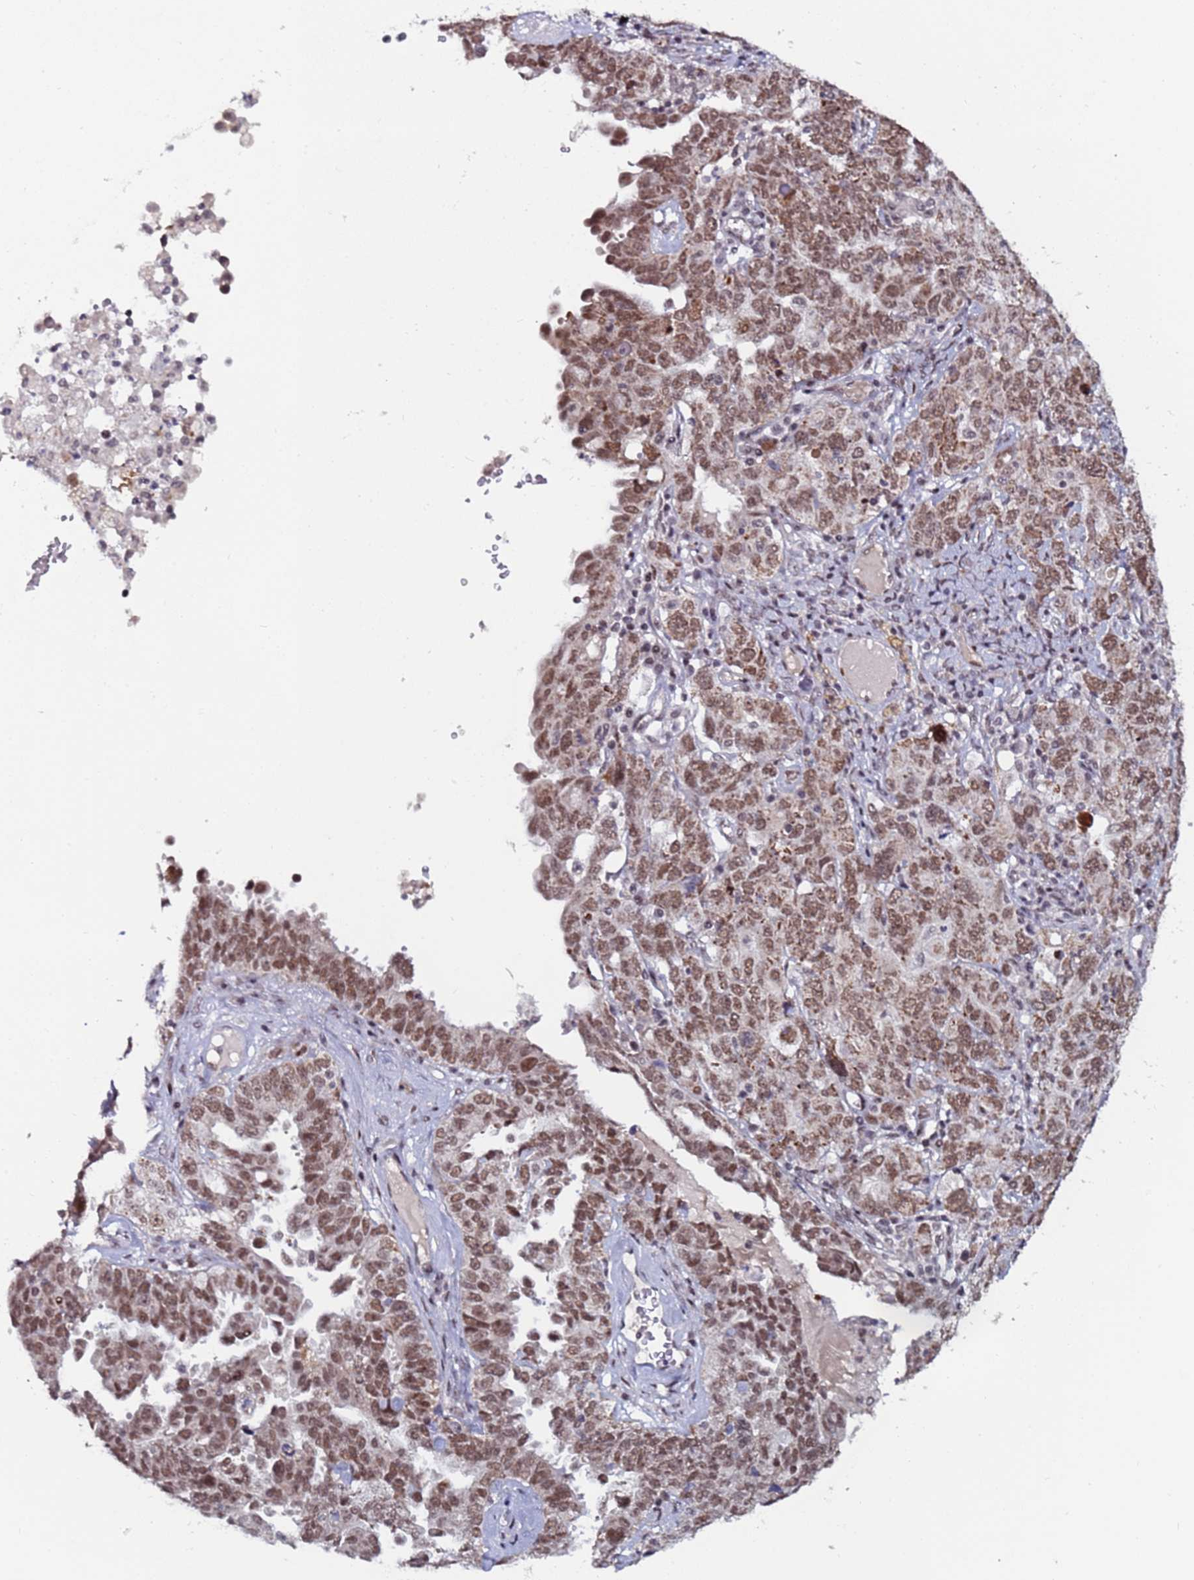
{"staining": {"intensity": "moderate", "quantity": ">75%", "location": "nuclear"}, "tissue": "ovarian cancer", "cell_type": "Tumor cells", "image_type": "cancer", "snomed": [{"axis": "morphology", "description": "Carcinoma, endometroid"}, {"axis": "topography", "description": "Ovary"}], "caption": "Ovarian endometroid carcinoma stained for a protein demonstrates moderate nuclear positivity in tumor cells.", "gene": "PPM1H", "patient": {"sex": "female", "age": 62}}